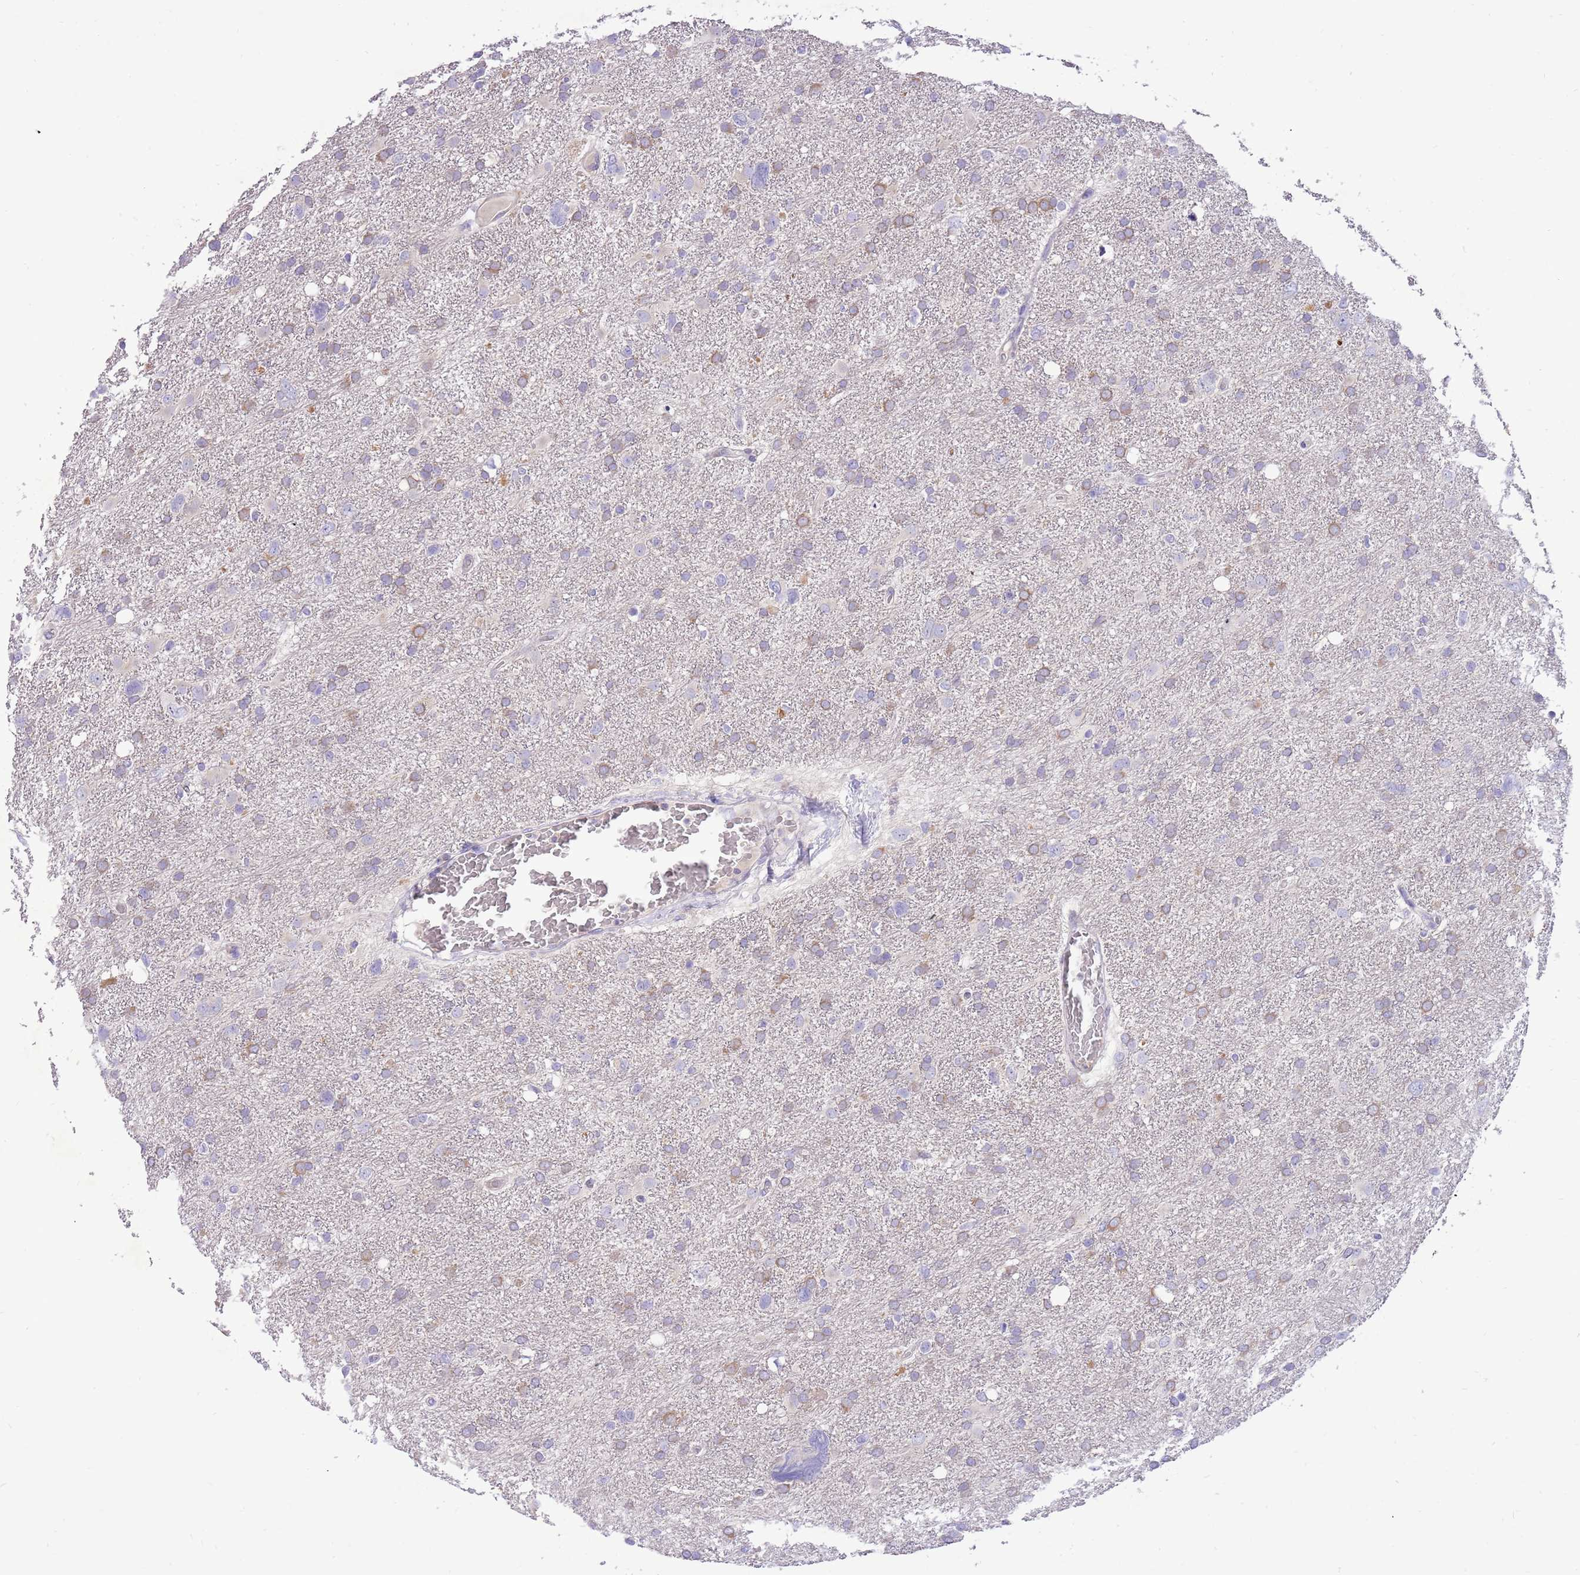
{"staining": {"intensity": "weak", "quantity": "<25%", "location": "cytoplasmic/membranous"}, "tissue": "glioma", "cell_type": "Tumor cells", "image_type": "cancer", "snomed": [{"axis": "morphology", "description": "Glioma, malignant, High grade"}, {"axis": "topography", "description": "Brain"}], "caption": "An immunohistochemistry photomicrograph of glioma is shown. There is no staining in tumor cells of glioma.", "gene": "GLCE", "patient": {"sex": "male", "age": 61}}